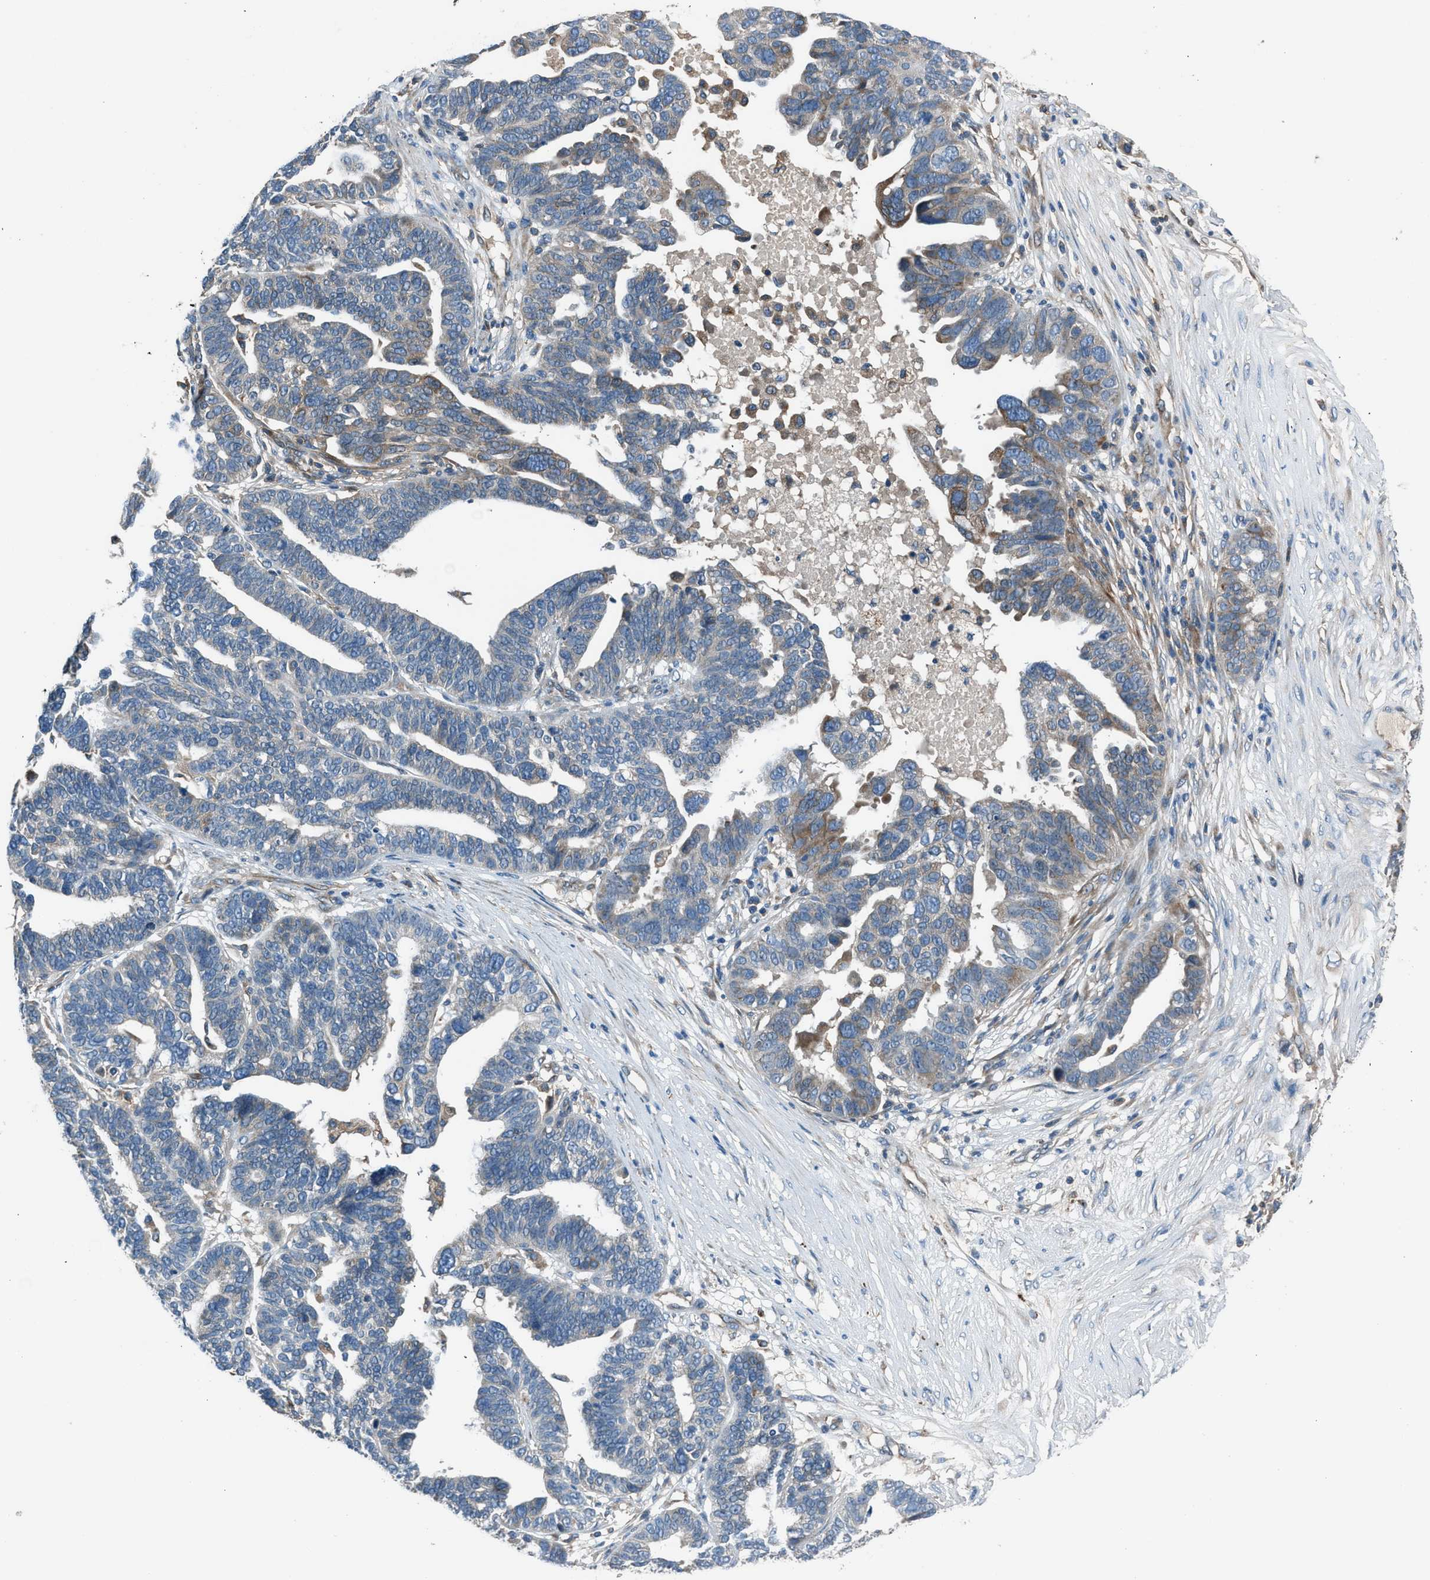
{"staining": {"intensity": "weak", "quantity": "25%-75%", "location": "cytoplasmic/membranous"}, "tissue": "ovarian cancer", "cell_type": "Tumor cells", "image_type": "cancer", "snomed": [{"axis": "morphology", "description": "Cystadenocarcinoma, serous, NOS"}, {"axis": "topography", "description": "Ovary"}], "caption": "Human ovarian cancer (serous cystadenocarcinoma) stained with a protein marker demonstrates weak staining in tumor cells.", "gene": "LMBR1", "patient": {"sex": "female", "age": 59}}